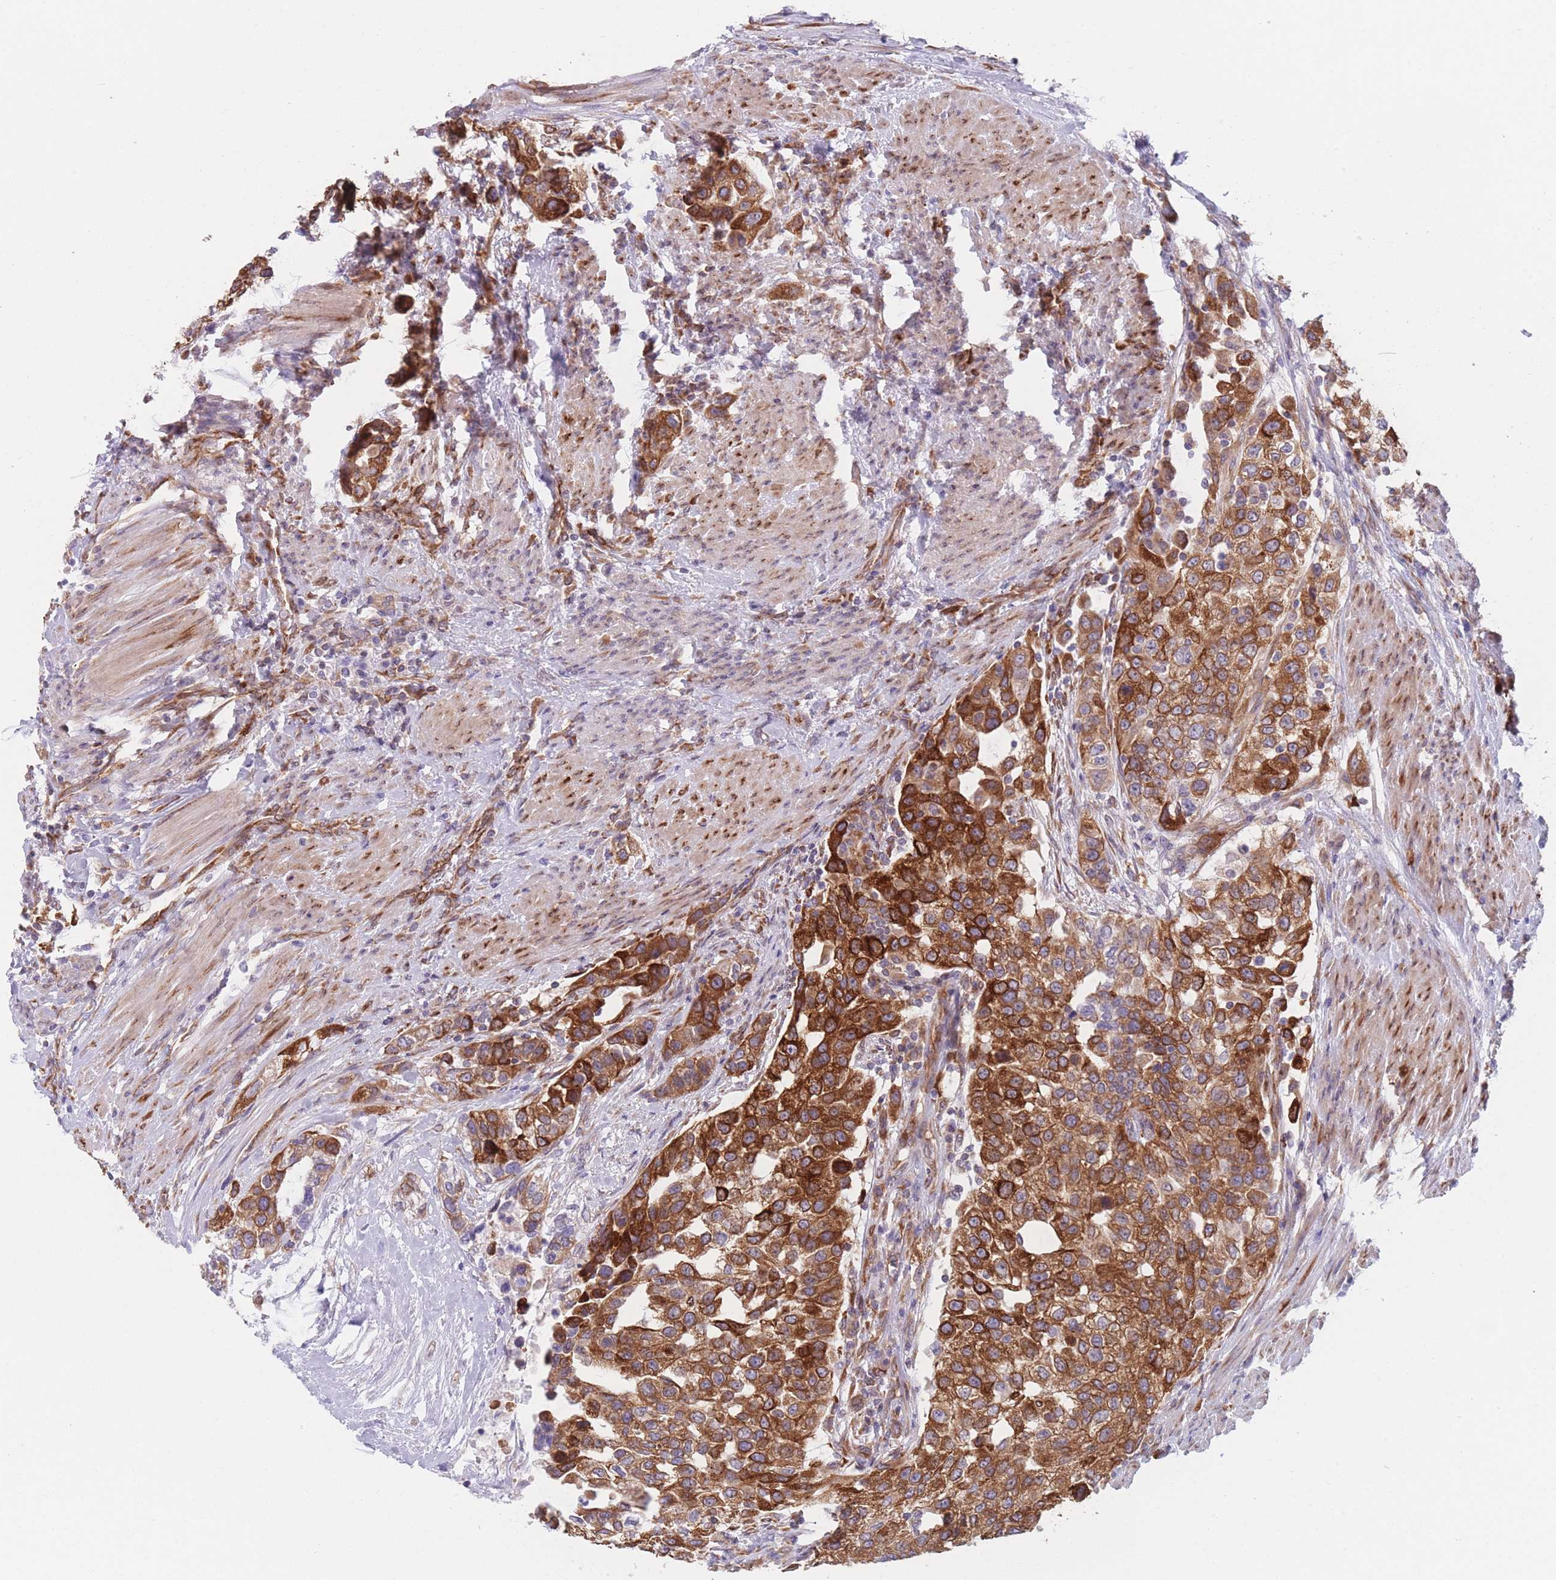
{"staining": {"intensity": "strong", "quantity": ">75%", "location": "cytoplasmic/membranous"}, "tissue": "urothelial cancer", "cell_type": "Tumor cells", "image_type": "cancer", "snomed": [{"axis": "morphology", "description": "Urothelial carcinoma, High grade"}, {"axis": "topography", "description": "Urinary bladder"}], "caption": "IHC histopathology image of neoplastic tissue: human urothelial carcinoma (high-grade) stained using immunohistochemistry shows high levels of strong protein expression localized specifically in the cytoplasmic/membranous of tumor cells, appearing as a cytoplasmic/membranous brown color.", "gene": "AK9", "patient": {"sex": "female", "age": 80}}